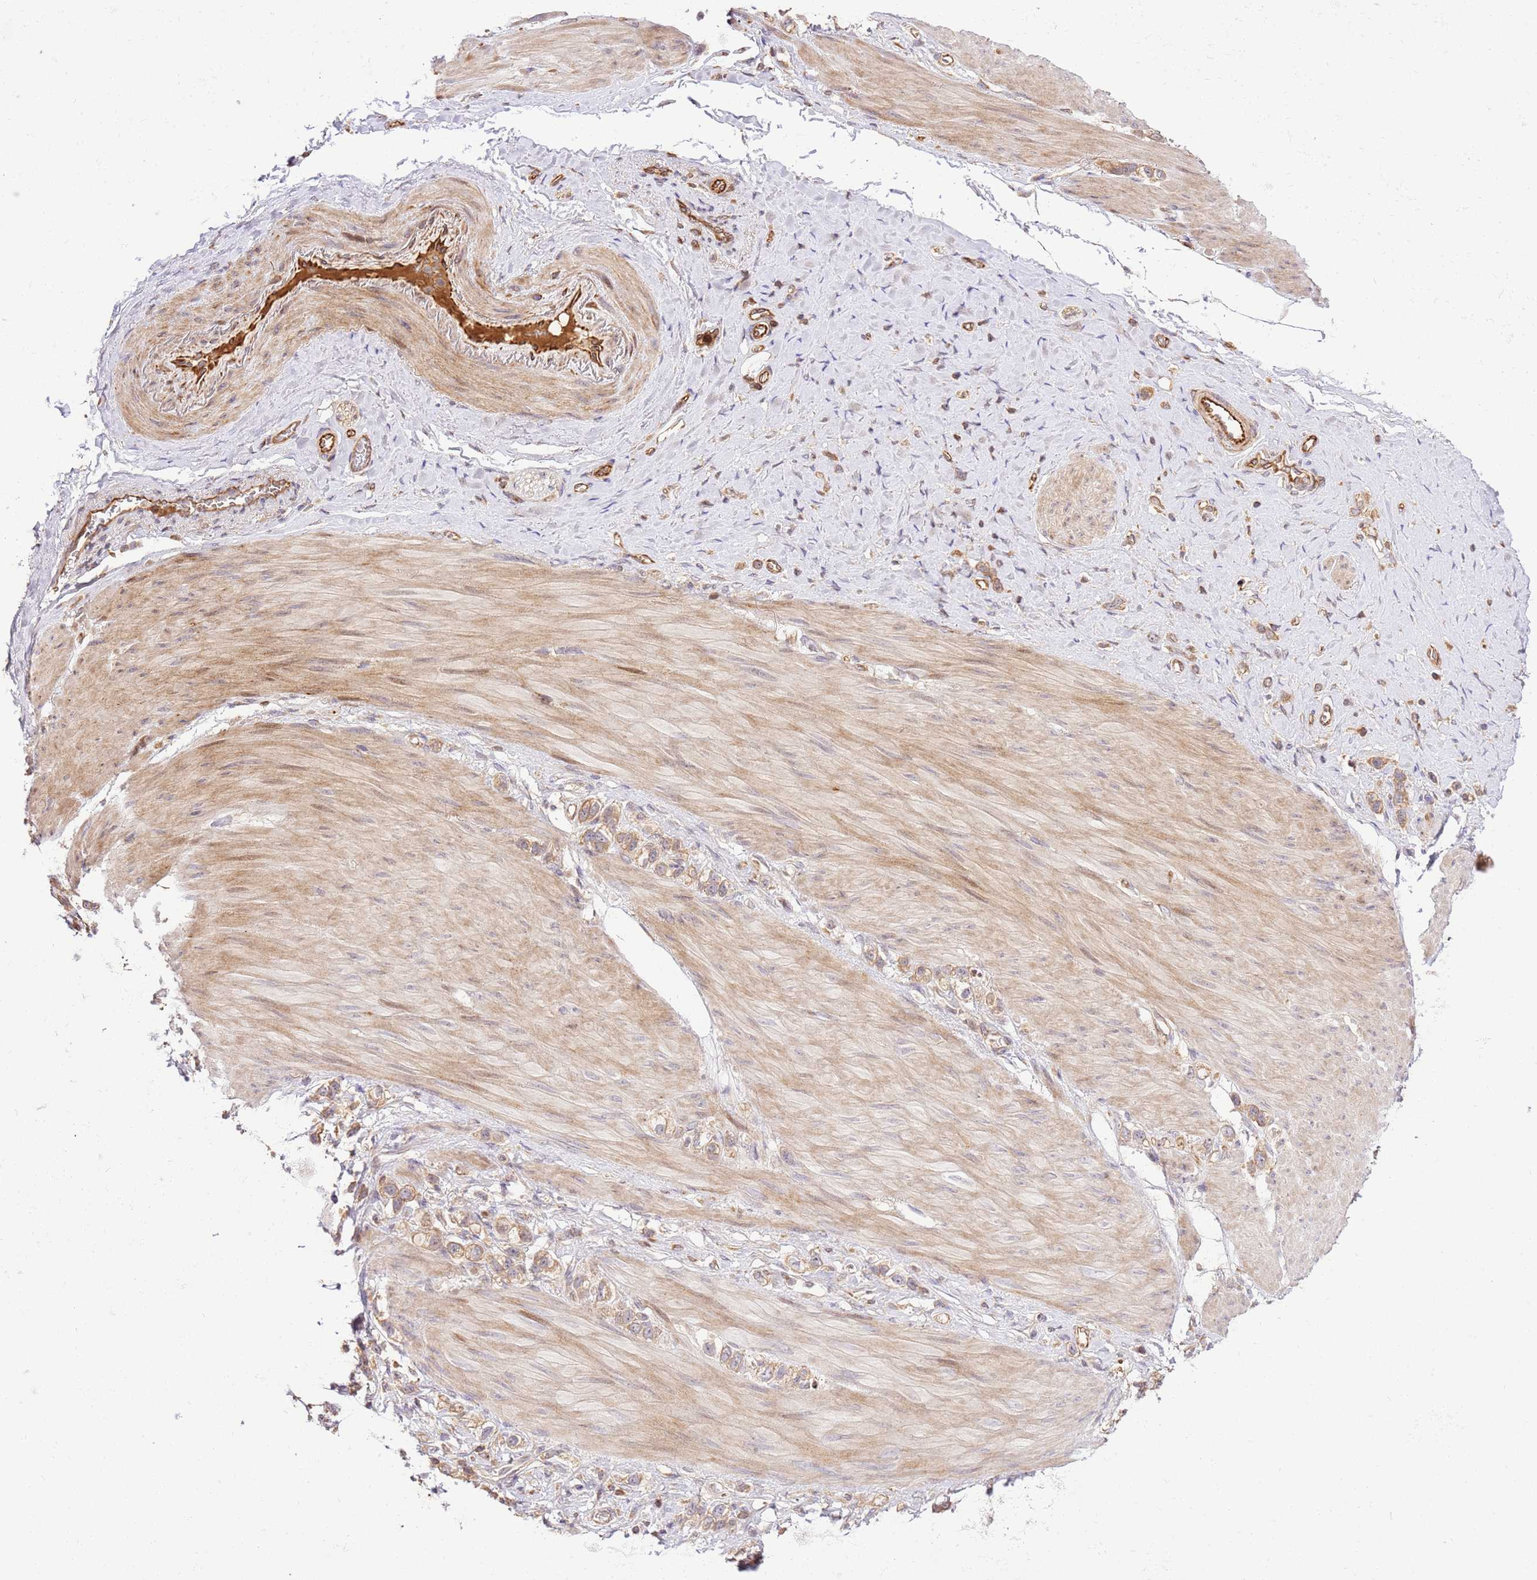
{"staining": {"intensity": "weak", "quantity": ">75%", "location": "cytoplasmic/membranous"}, "tissue": "stomach cancer", "cell_type": "Tumor cells", "image_type": "cancer", "snomed": [{"axis": "morphology", "description": "Adenocarcinoma, NOS"}, {"axis": "topography", "description": "Stomach"}], "caption": "The micrograph shows staining of stomach adenocarcinoma, revealing weak cytoplasmic/membranous protein staining (brown color) within tumor cells.", "gene": "KATNAL2", "patient": {"sex": "female", "age": 65}}